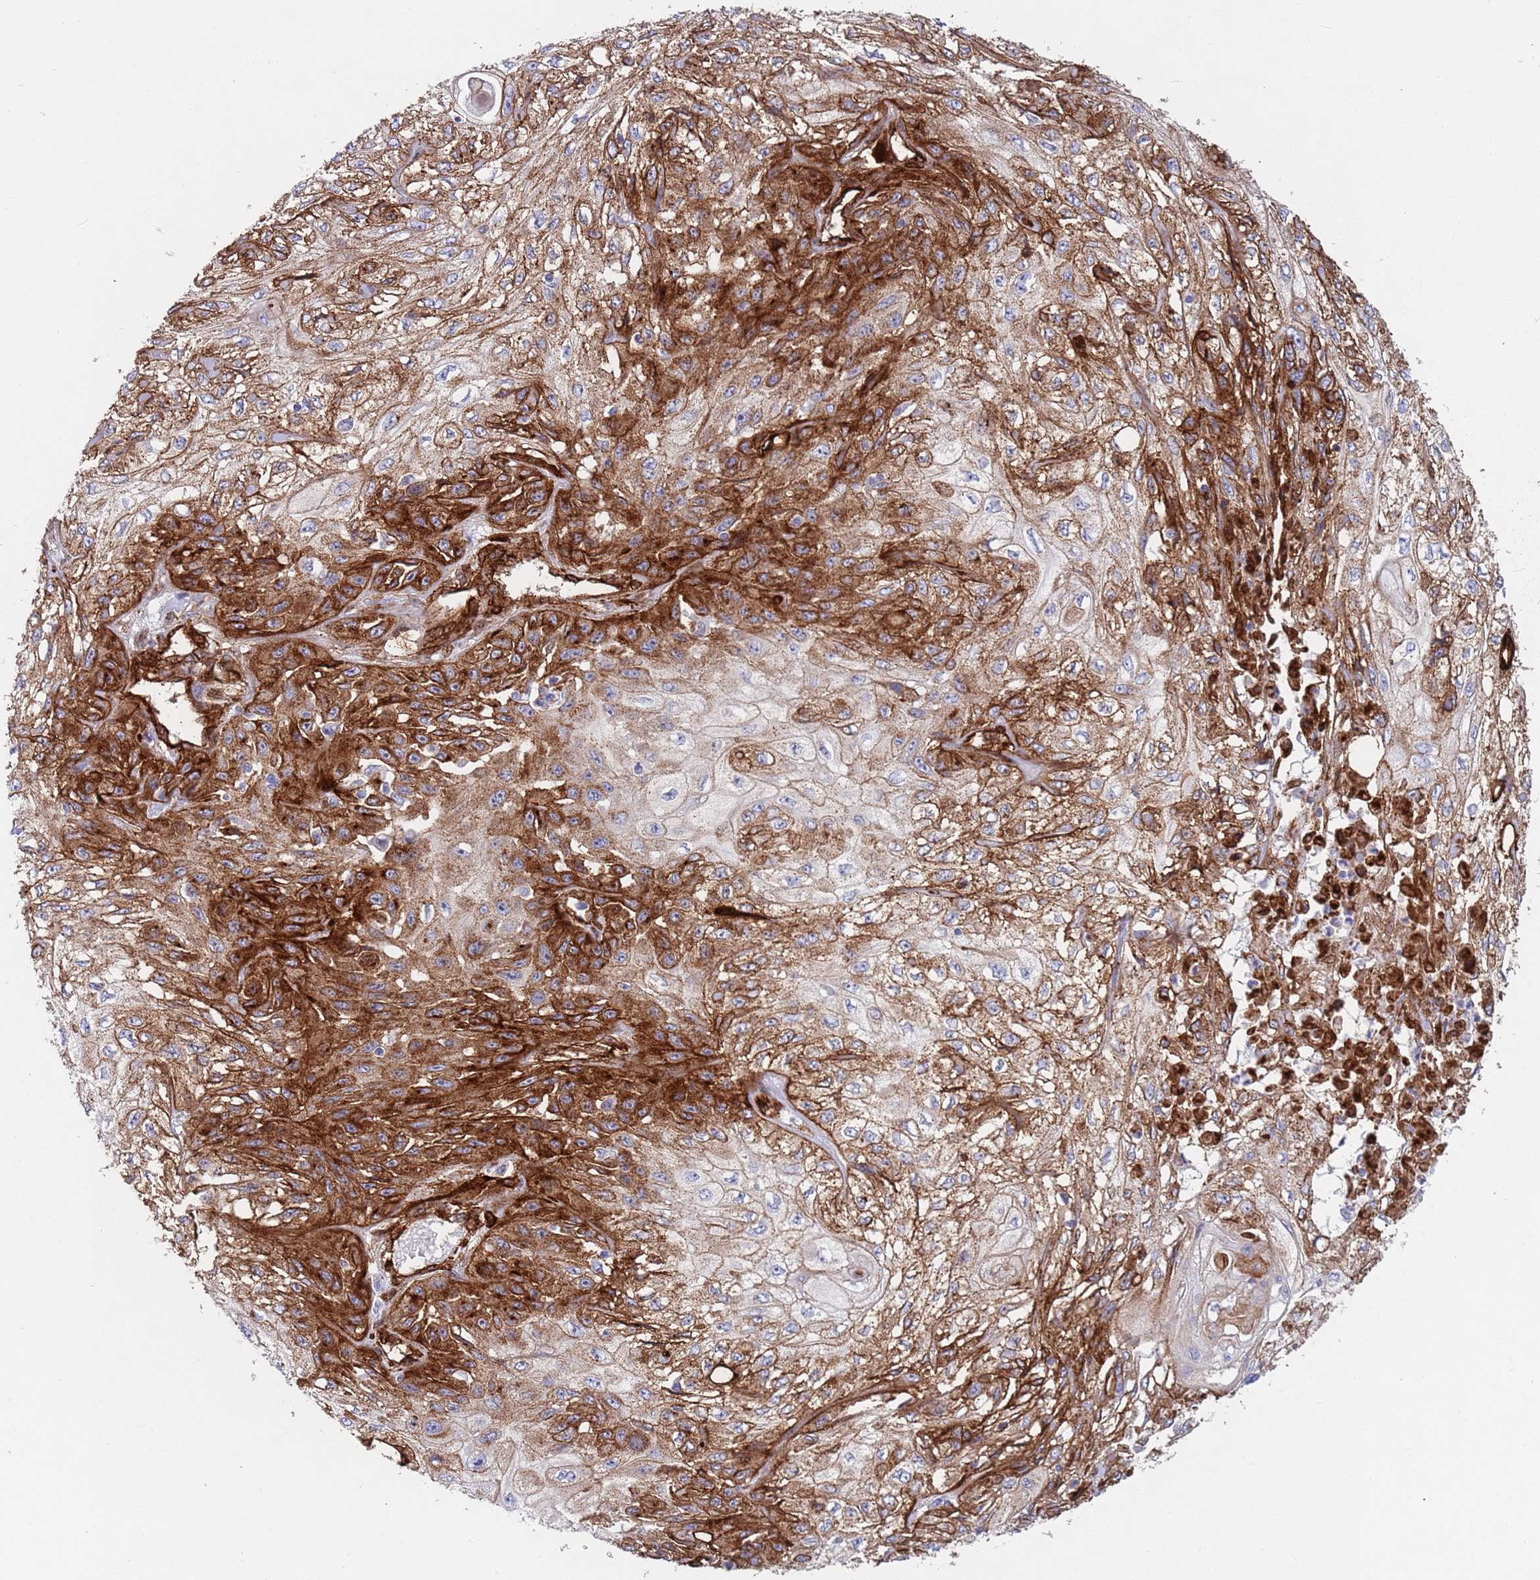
{"staining": {"intensity": "strong", "quantity": ">75%", "location": "cytoplasmic/membranous"}, "tissue": "skin cancer", "cell_type": "Tumor cells", "image_type": "cancer", "snomed": [{"axis": "morphology", "description": "Squamous cell carcinoma, NOS"}, {"axis": "morphology", "description": "Squamous cell carcinoma, metastatic, NOS"}, {"axis": "topography", "description": "Skin"}, {"axis": "topography", "description": "Lymph node"}], "caption": "Human squamous cell carcinoma (skin) stained for a protein (brown) exhibits strong cytoplasmic/membranous positive staining in approximately >75% of tumor cells.", "gene": "CAV2", "patient": {"sex": "male", "age": 75}}